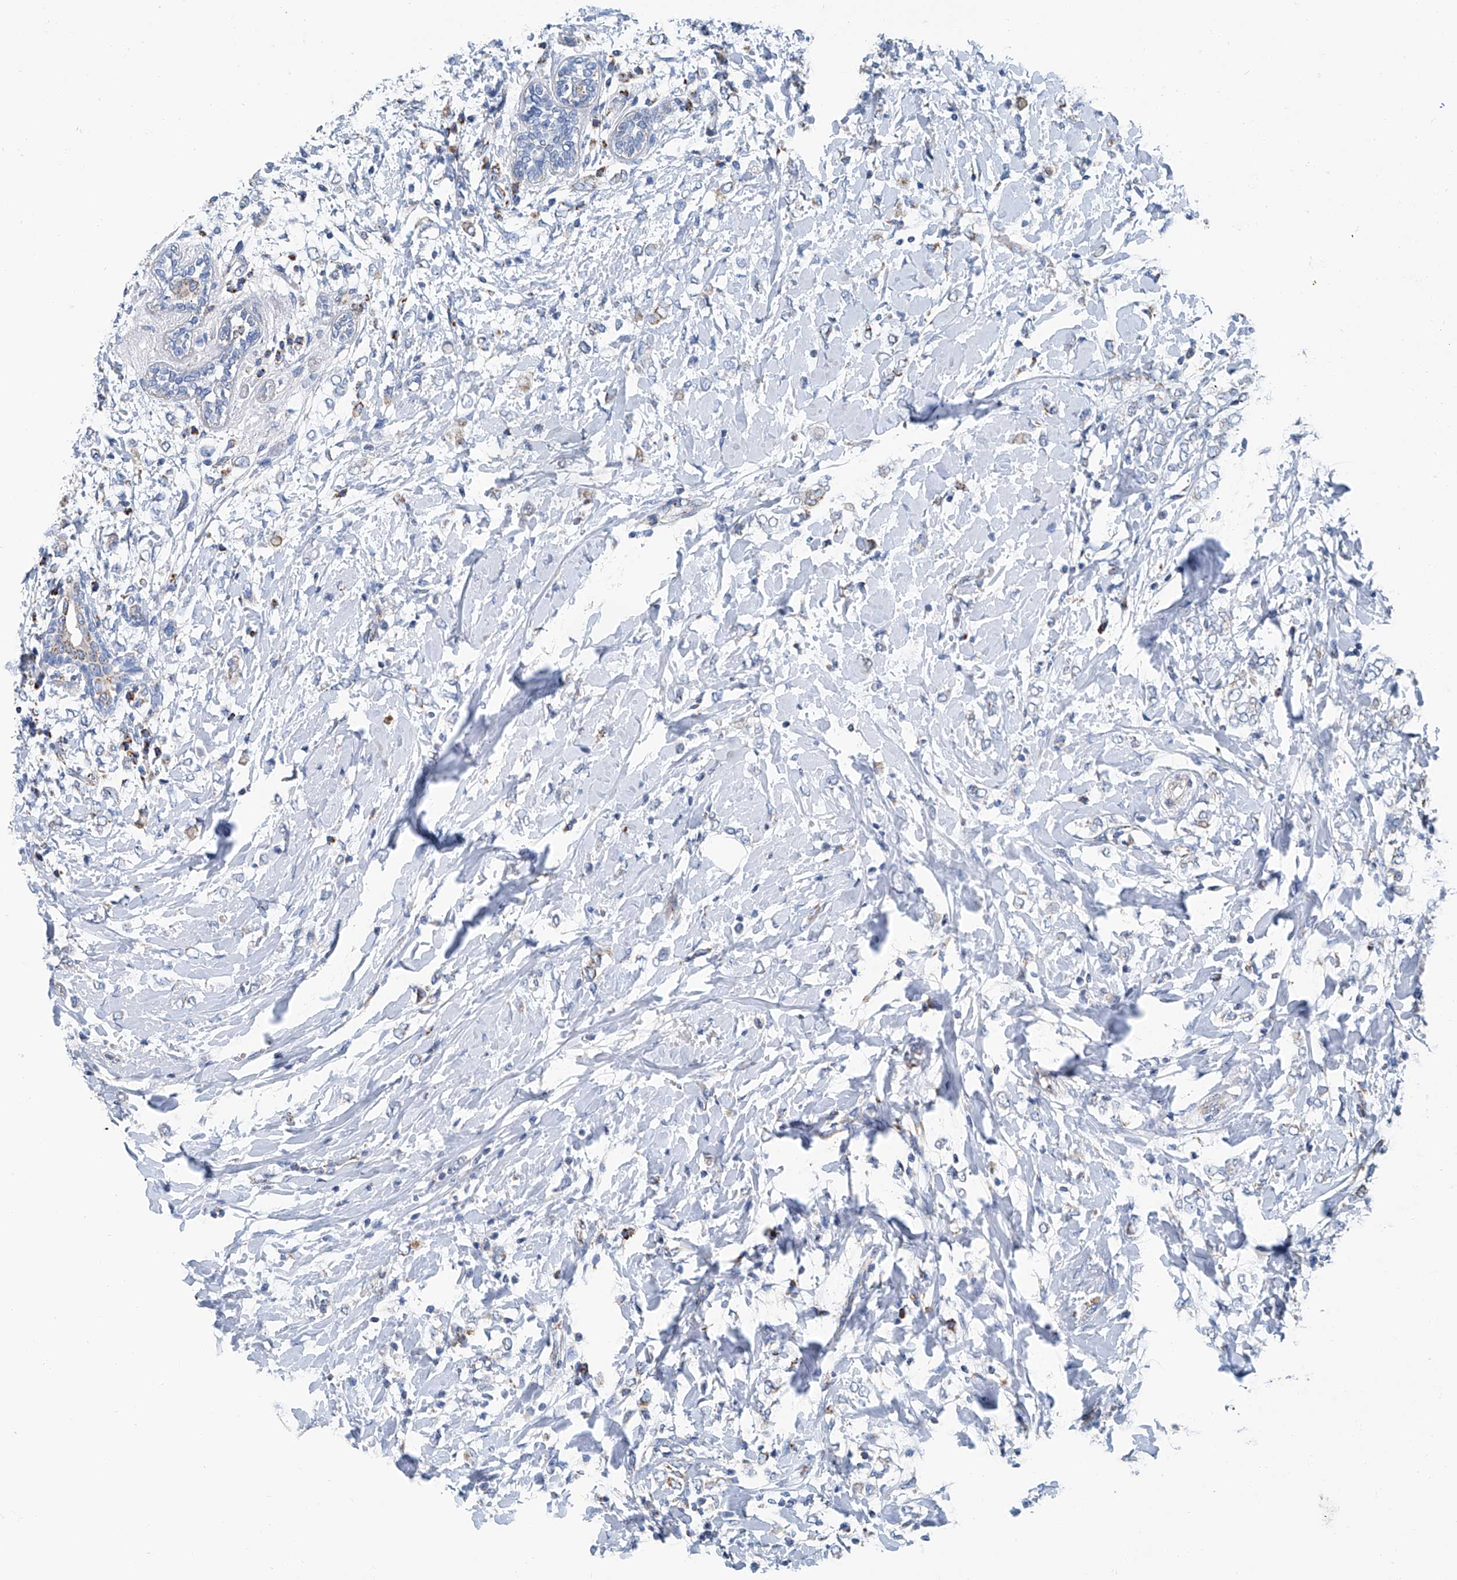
{"staining": {"intensity": "negative", "quantity": "none", "location": "none"}, "tissue": "breast cancer", "cell_type": "Tumor cells", "image_type": "cancer", "snomed": [{"axis": "morphology", "description": "Normal tissue, NOS"}, {"axis": "morphology", "description": "Lobular carcinoma"}, {"axis": "topography", "description": "Breast"}], "caption": "DAB immunohistochemical staining of human breast lobular carcinoma shows no significant staining in tumor cells. The staining is performed using DAB brown chromogen with nuclei counter-stained in using hematoxylin.", "gene": "MT-ND1", "patient": {"sex": "female", "age": 47}}